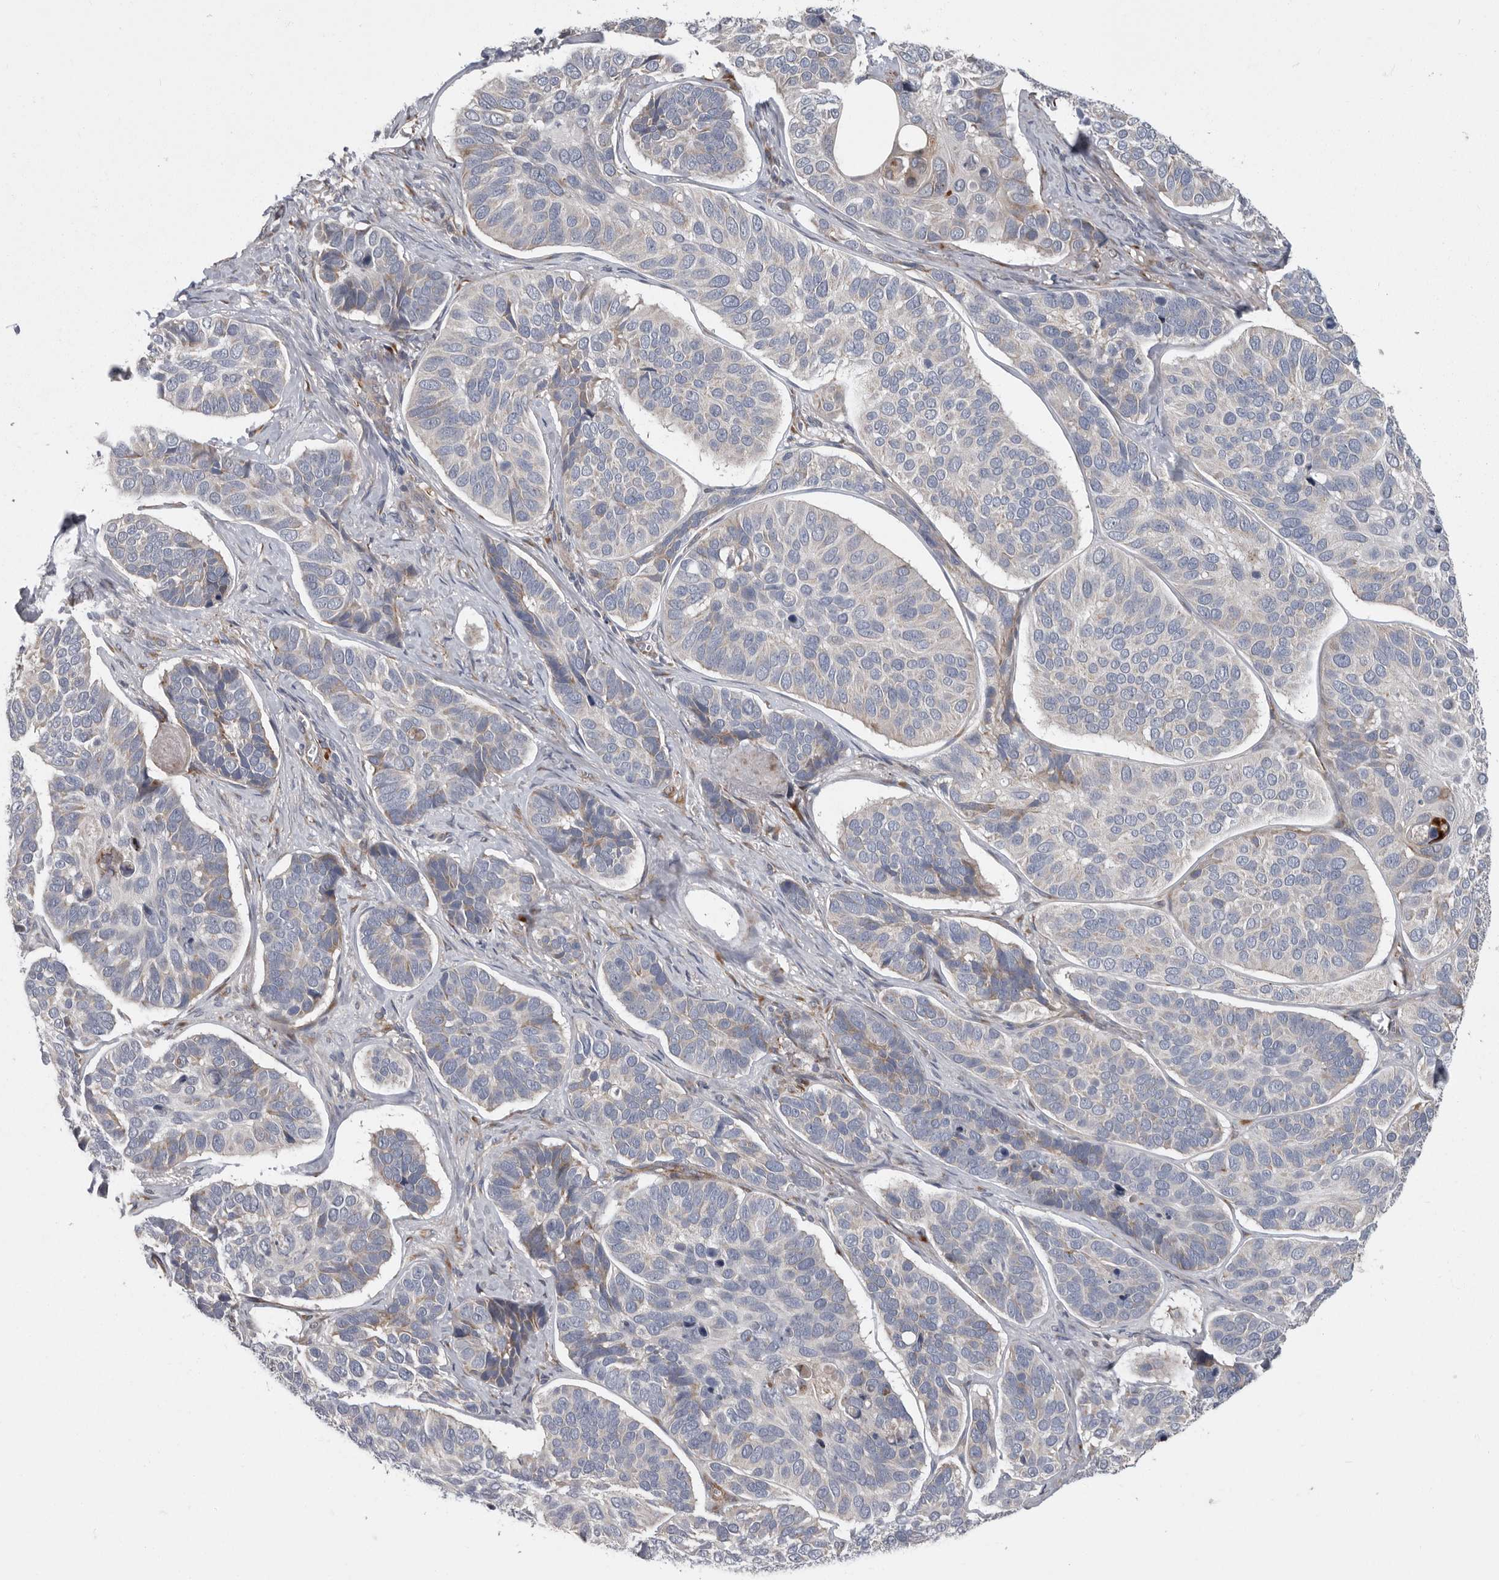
{"staining": {"intensity": "negative", "quantity": "none", "location": "none"}, "tissue": "skin cancer", "cell_type": "Tumor cells", "image_type": "cancer", "snomed": [{"axis": "morphology", "description": "Basal cell carcinoma"}, {"axis": "topography", "description": "Skin"}], "caption": "Immunohistochemical staining of human skin cancer (basal cell carcinoma) exhibits no significant expression in tumor cells. Nuclei are stained in blue.", "gene": "ATXN3L", "patient": {"sex": "male", "age": 62}}